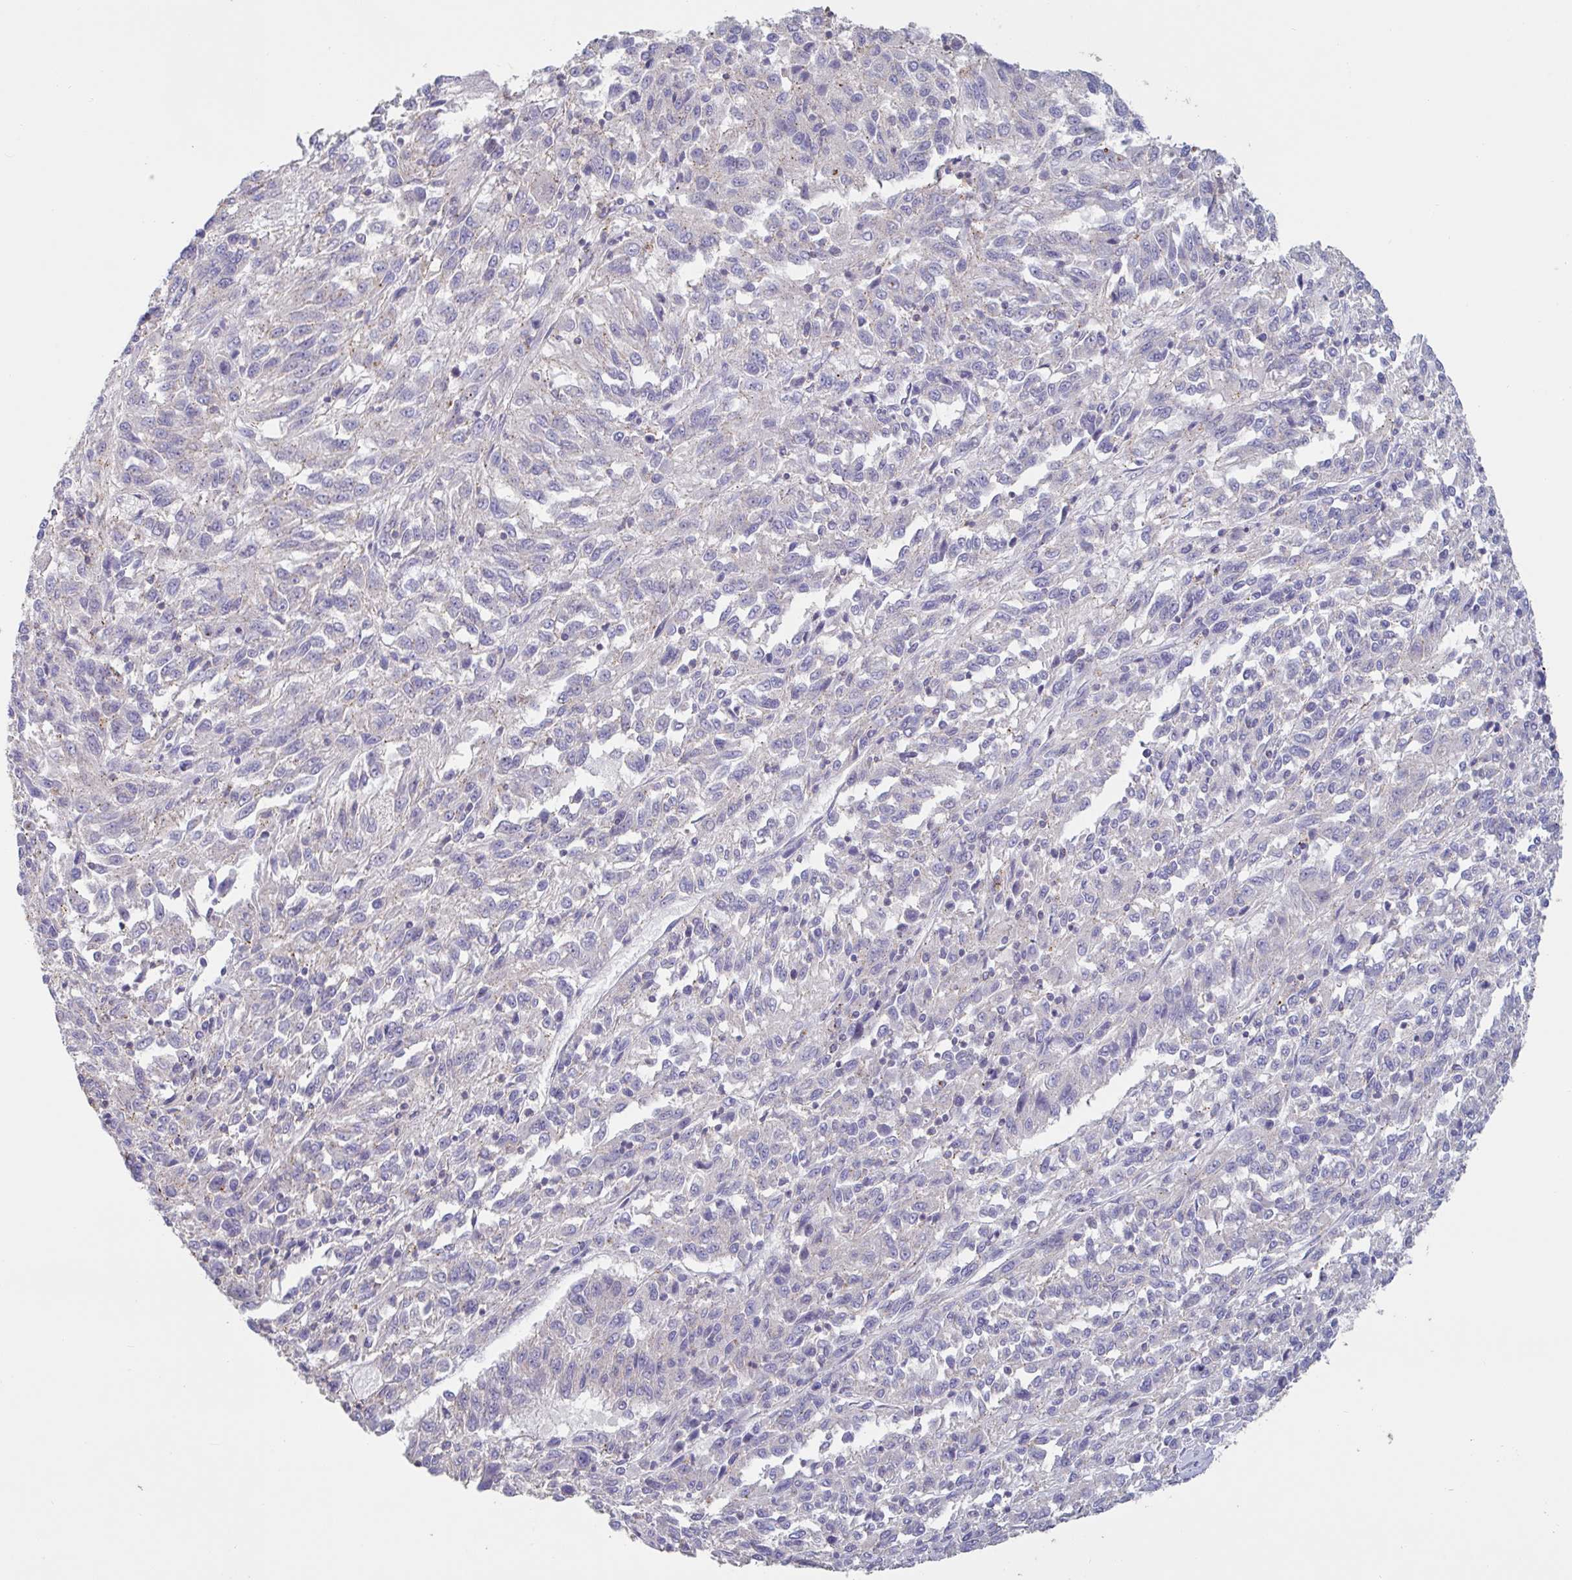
{"staining": {"intensity": "negative", "quantity": "none", "location": "none"}, "tissue": "melanoma", "cell_type": "Tumor cells", "image_type": "cancer", "snomed": [{"axis": "morphology", "description": "Malignant melanoma, Metastatic site"}, {"axis": "topography", "description": "Lung"}], "caption": "Immunohistochemistry (IHC) histopathology image of human malignant melanoma (metastatic site) stained for a protein (brown), which demonstrates no expression in tumor cells.", "gene": "CHMP5", "patient": {"sex": "male", "age": 64}}